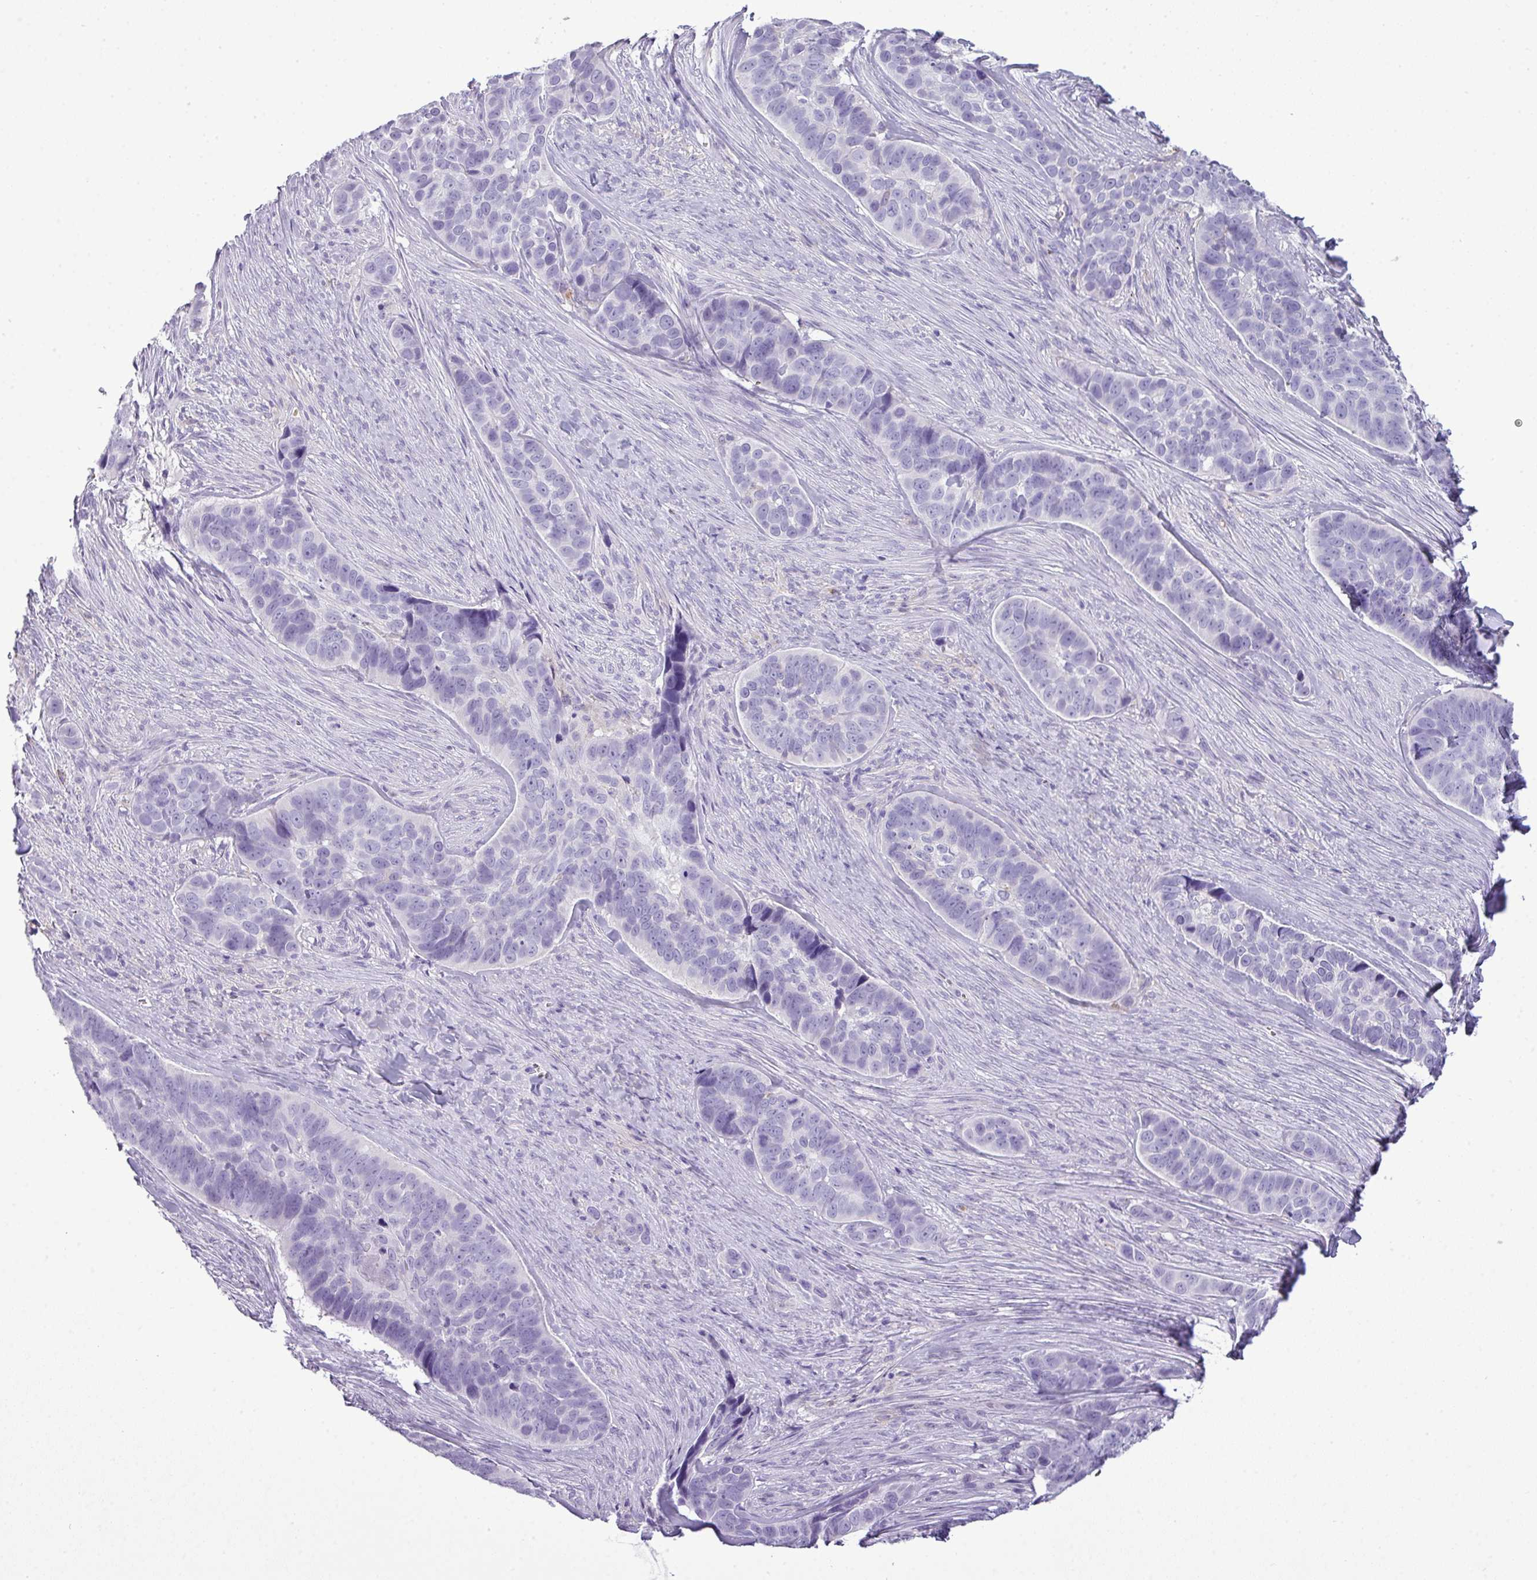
{"staining": {"intensity": "negative", "quantity": "none", "location": "none"}, "tissue": "skin cancer", "cell_type": "Tumor cells", "image_type": "cancer", "snomed": [{"axis": "morphology", "description": "Basal cell carcinoma"}, {"axis": "topography", "description": "Skin"}], "caption": "Tumor cells are negative for protein expression in human skin cancer.", "gene": "RBMXL2", "patient": {"sex": "female", "age": 82}}